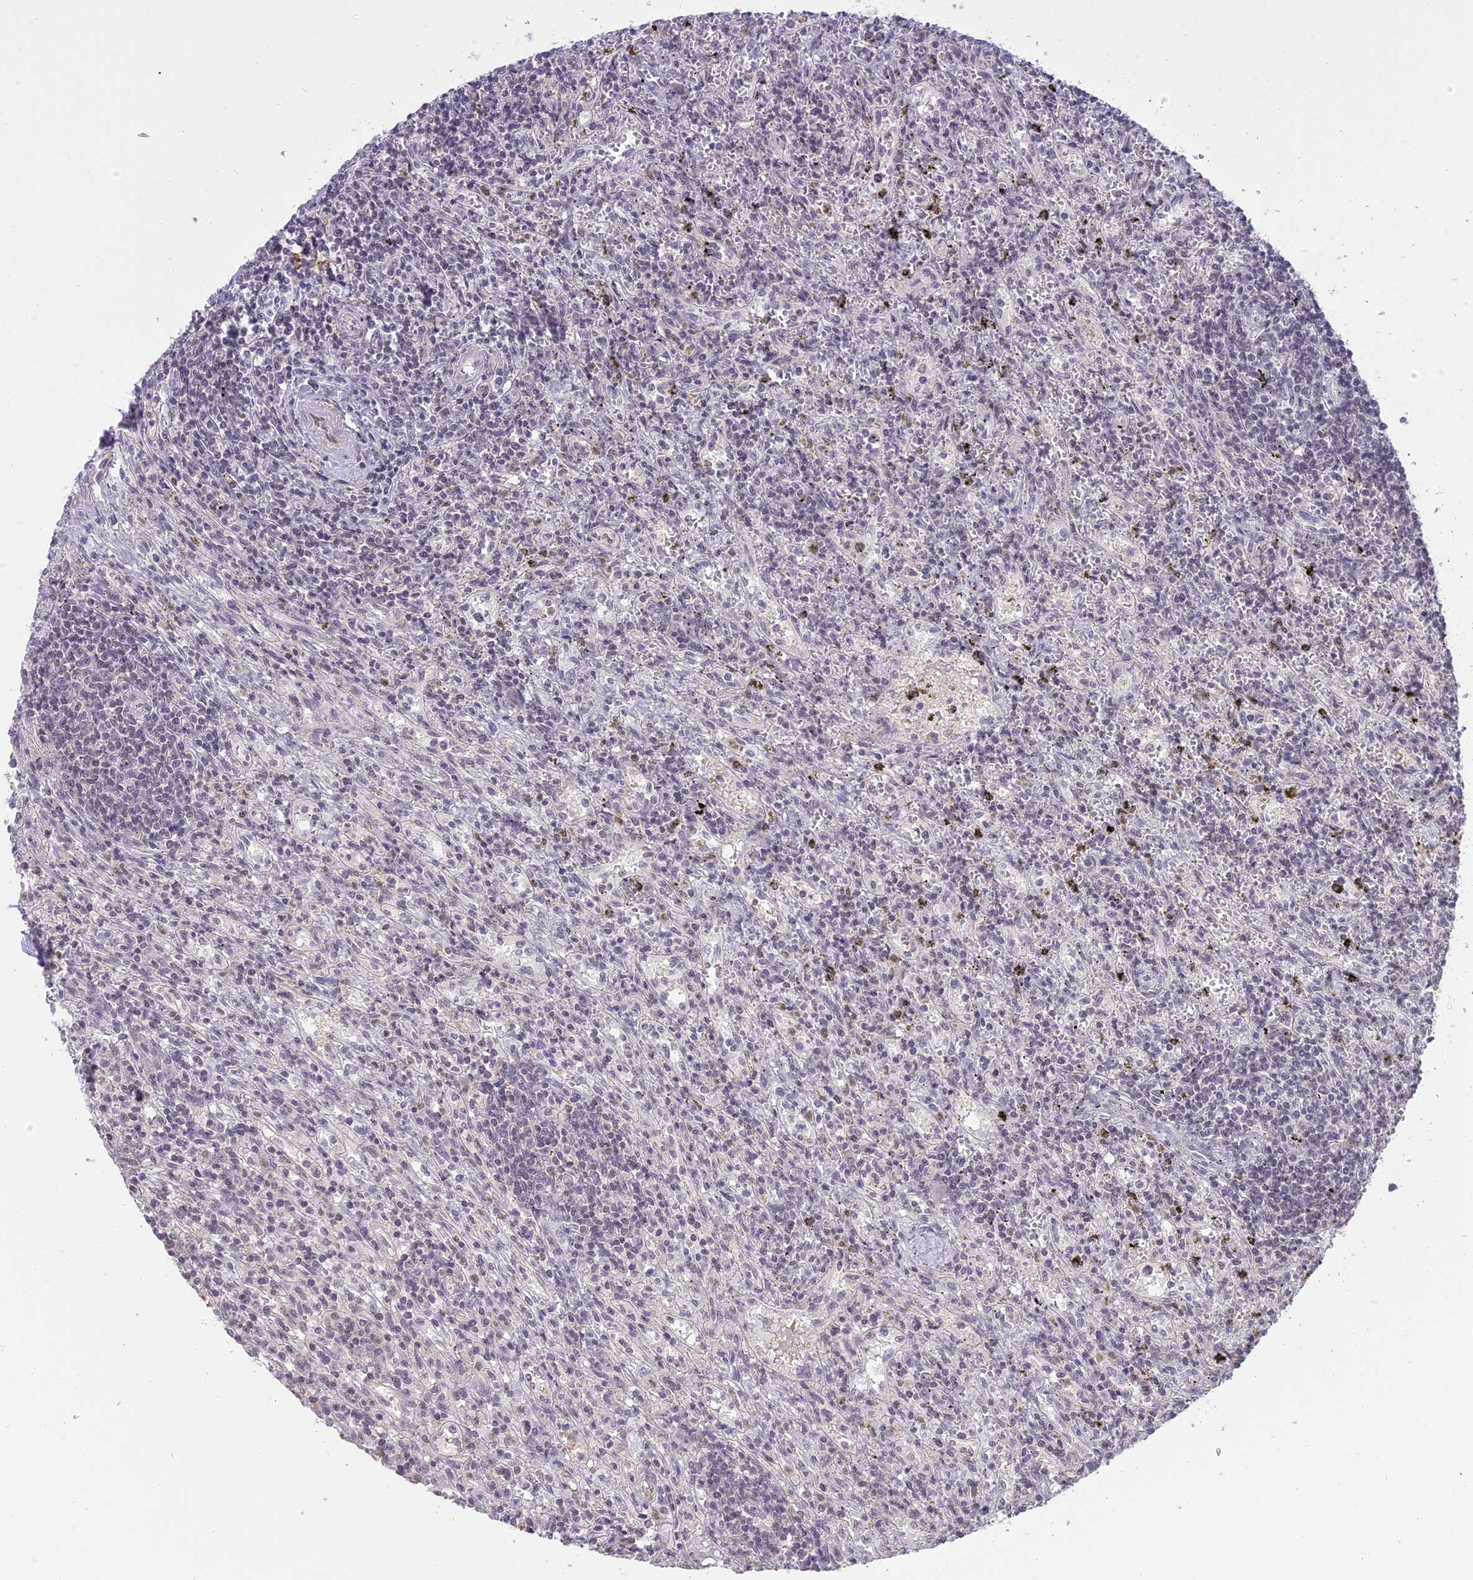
{"staining": {"intensity": "negative", "quantity": "none", "location": "none"}, "tissue": "lymphoma", "cell_type": "Tumor cells", "image_type": "cancer", "snomed": [{"axis": "morphology", "description": "Malignant lymphoma, non-Hodgkin's type, Low grade"}, {"axis": "topography", "description": "Spleen"}], "caption": "Tumor cells are negative for brown protein staining in malignant lymphoma, non-Hodgkin's type (low-grade). (DAB (3,3'-diaminobenzidine) IHC, high magnification).", "gene": "TIGD7", "patient": {"sex": "male", "age": 76}}